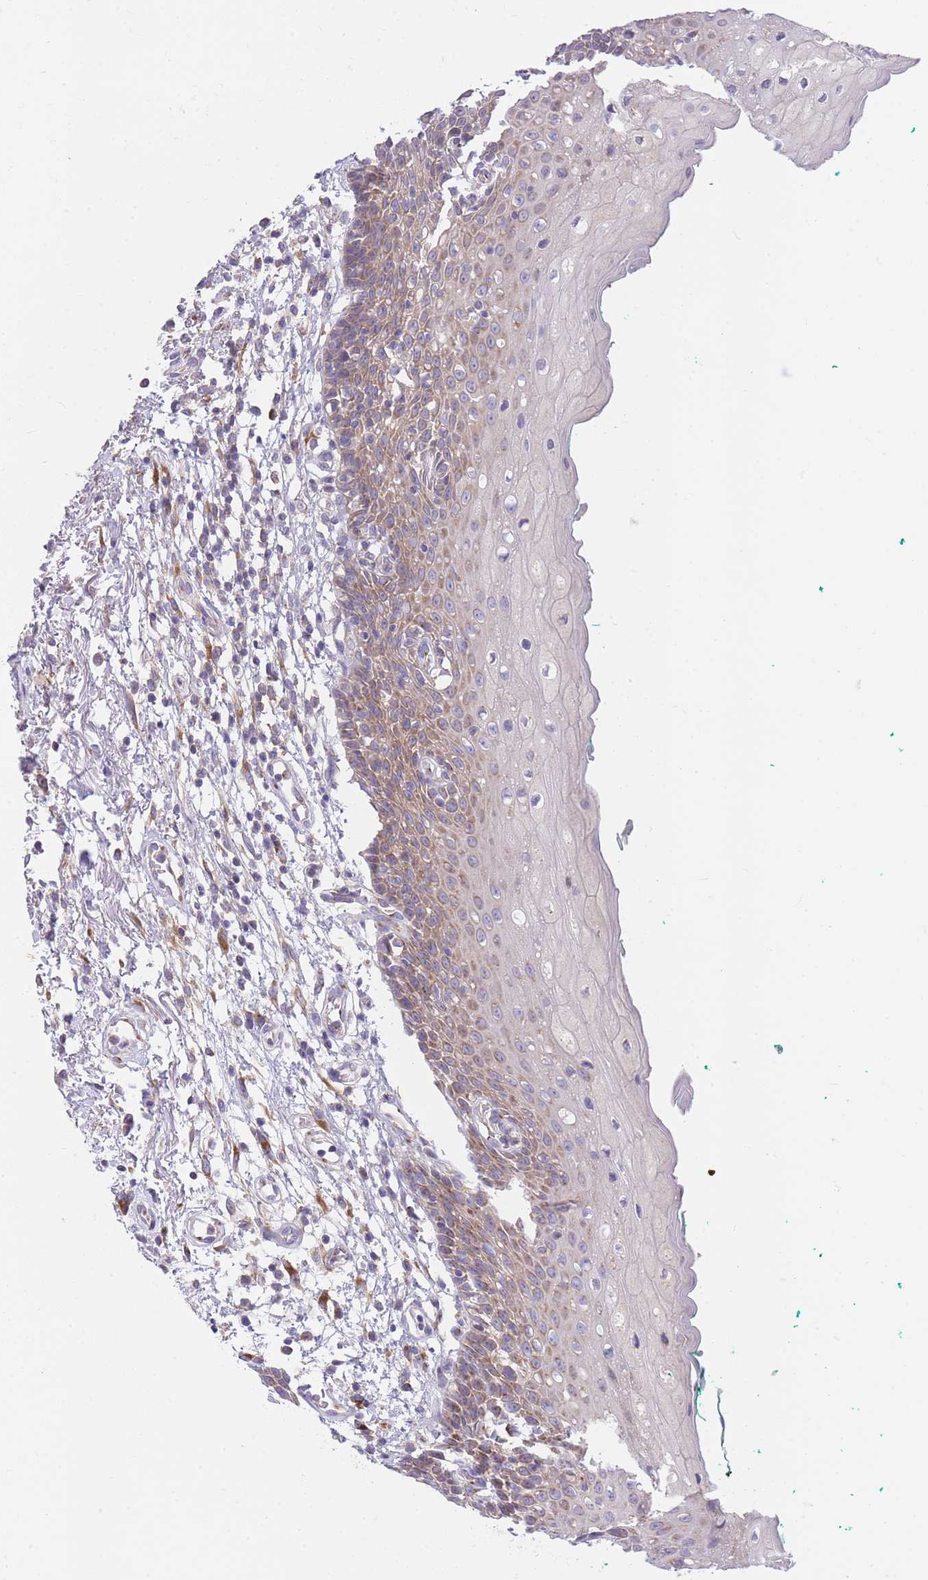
{"staining": {"intensity": "moderate", "quantity": ">75%", "location": "cytoplasmic/membranous"}, "tissue": "oral mucosa", "cell_type": "Squamous epithelial cells", "image_type": "normal", "snomed": [{"axis": "morphology", "description": "Normal tissue, NOS"}, {"axis": "morphology", "description": "Squamous cell carcinoma, NOS"}, {"axis": "topography", "description": "Oral tissue"}, {"axis": "topography", "description": "Tounge, NOS"}, {"axis": "topography", "description": "Head-Neck"}], "caption": "Benign oral mucosa reveals moderate cytoplasmic/membranous positivity in about >75% of squamous epithelial cells, visualized by immunohistochemistry. (DAB (3,3'-diaminobenzidine) IHC, brown staining for protein, blue staining for nuclei).", "gene": "COPG1", "patient": {"sex": "male", "age": 79}}